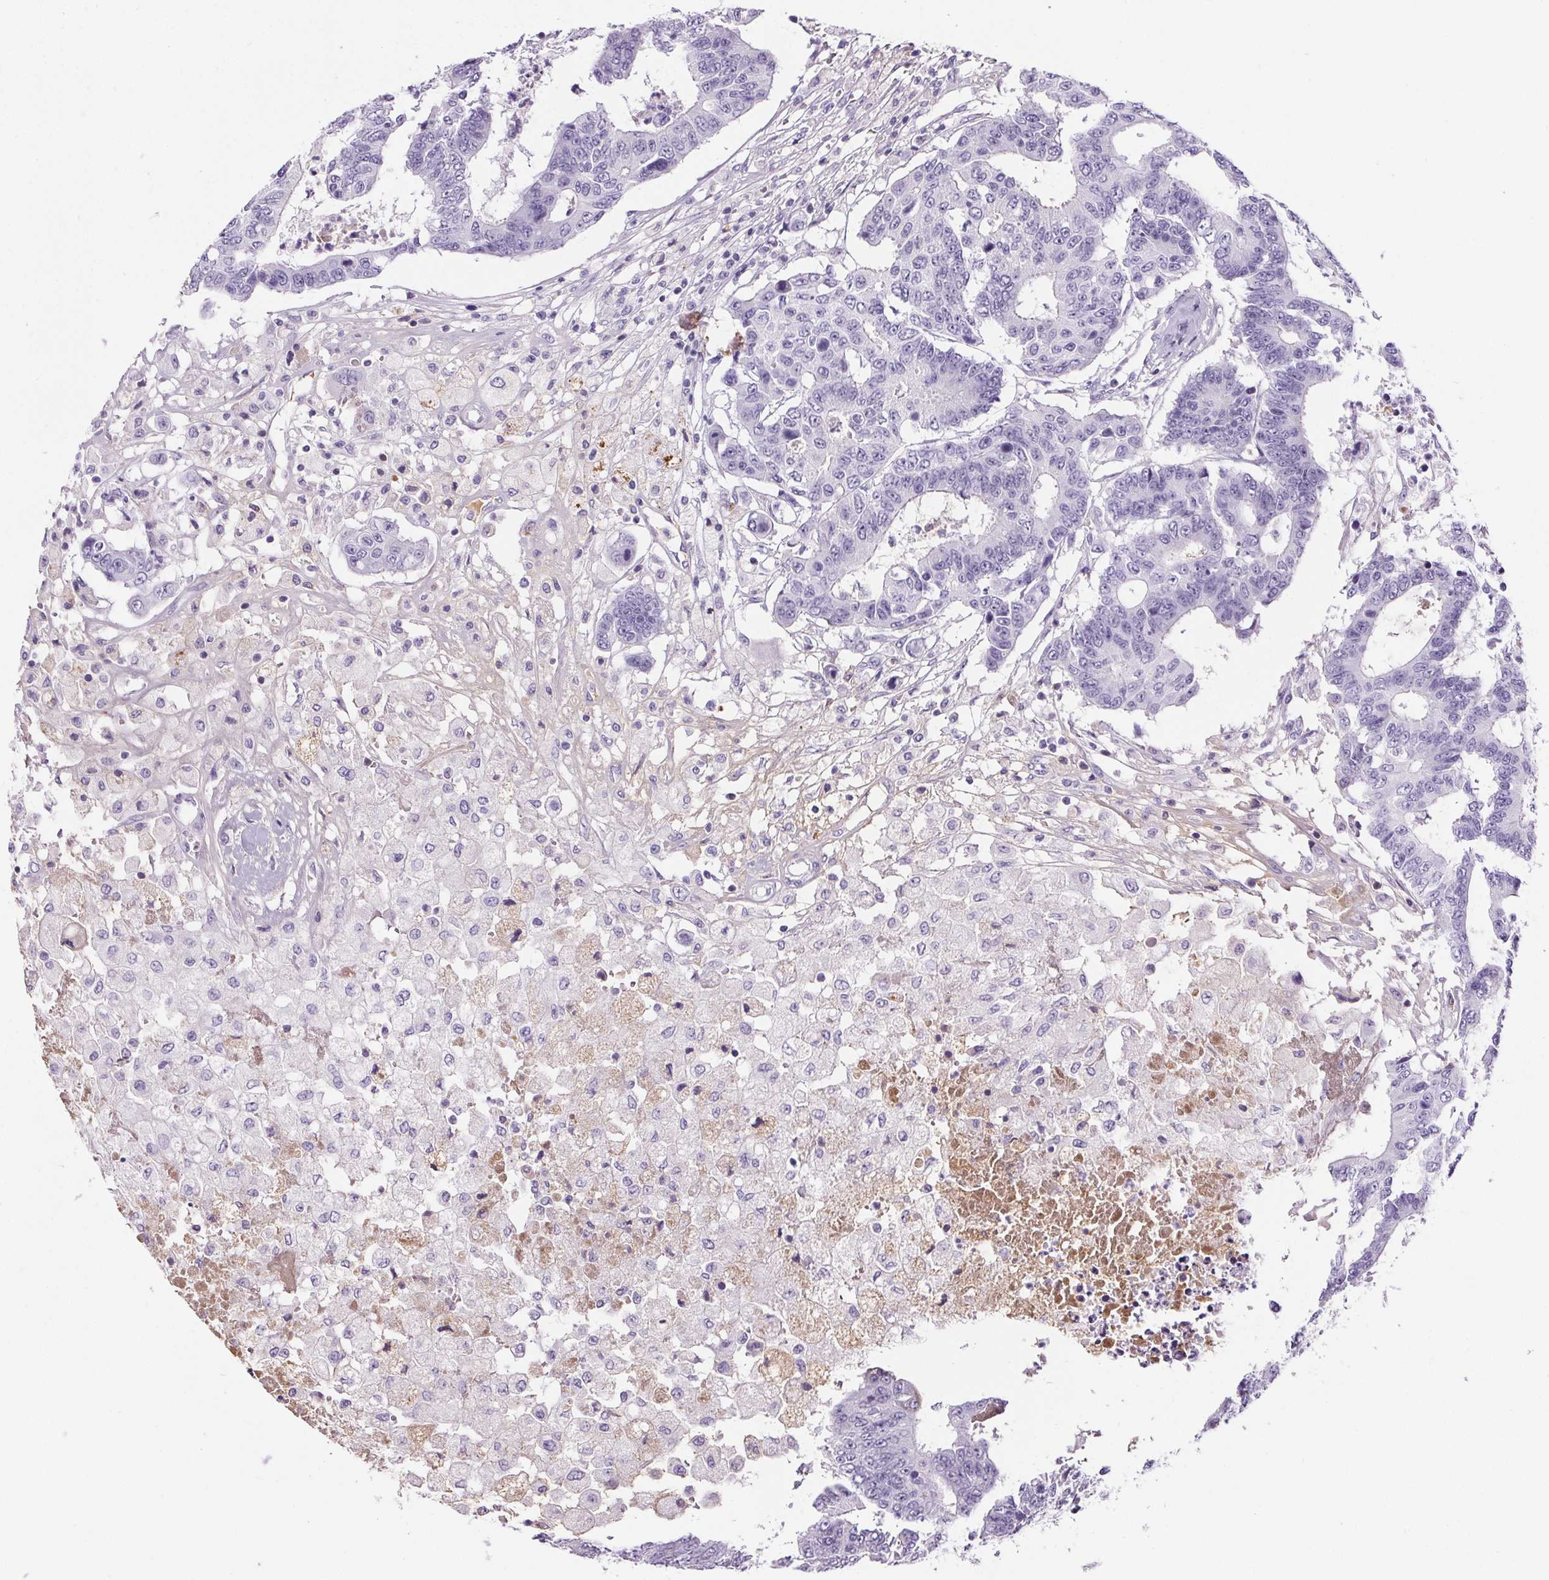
{"staining": {"intensity": "negative", "quantity": "none", "location": "none"}, "tissue": "colorectal cancer", "cell_type": "Tumor cells", "image_type": "cancer", "snomed": [{"axis": "morphology", "description": "Adenocarcinoma, NOS"}, {"axis": "topography", "description": "Colon"}], "caption": "Immunohistochemistry micrograph of human adenocarcinoma (colorectal) stained for a protein (brown), which demonstrates no expression in tumor cells.", "gene": "CD5L", "patient": {"sex": "female", "age": 48}}